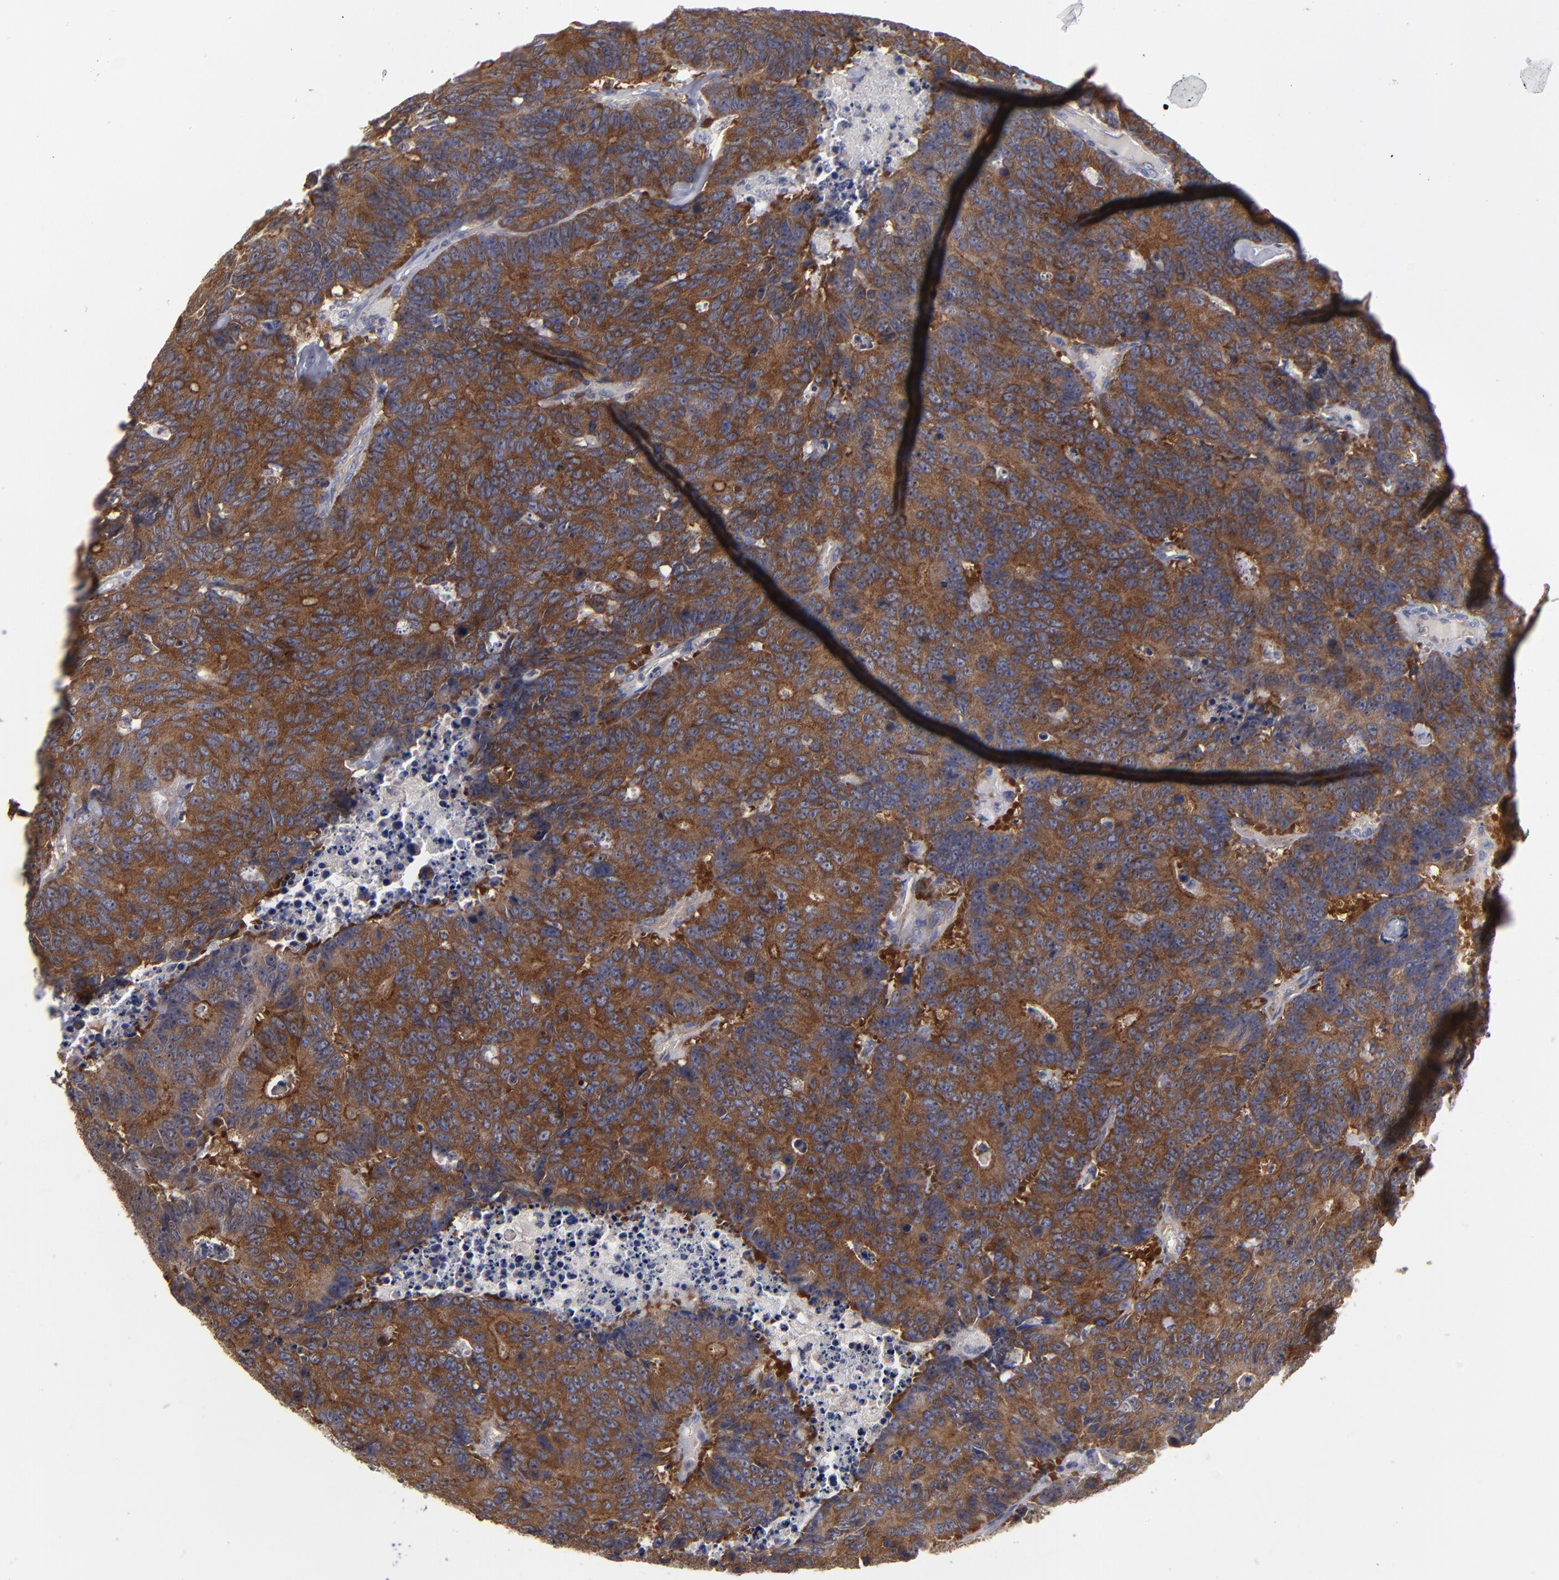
{"staining": {"intensity": "strong", "quantity": ">75%", "location": "cytoplasmic/membranous"}, "tissue": "colorectal cancer", "cell_type": "Tumor cells", "image_type": "cancer", "snomed": [{"axis": "morphology", "description": "Adenocarcinoma, NOS"}, {"axis": "topography", "description": "Colon"}], "caption": "Tumor cells display high levels of strong cytoplasmic/membranous positivity in about >75% of cells in human colorectal cancer.", "gene": "CEP97", "patient": {"sex": "female", "age": 86}}